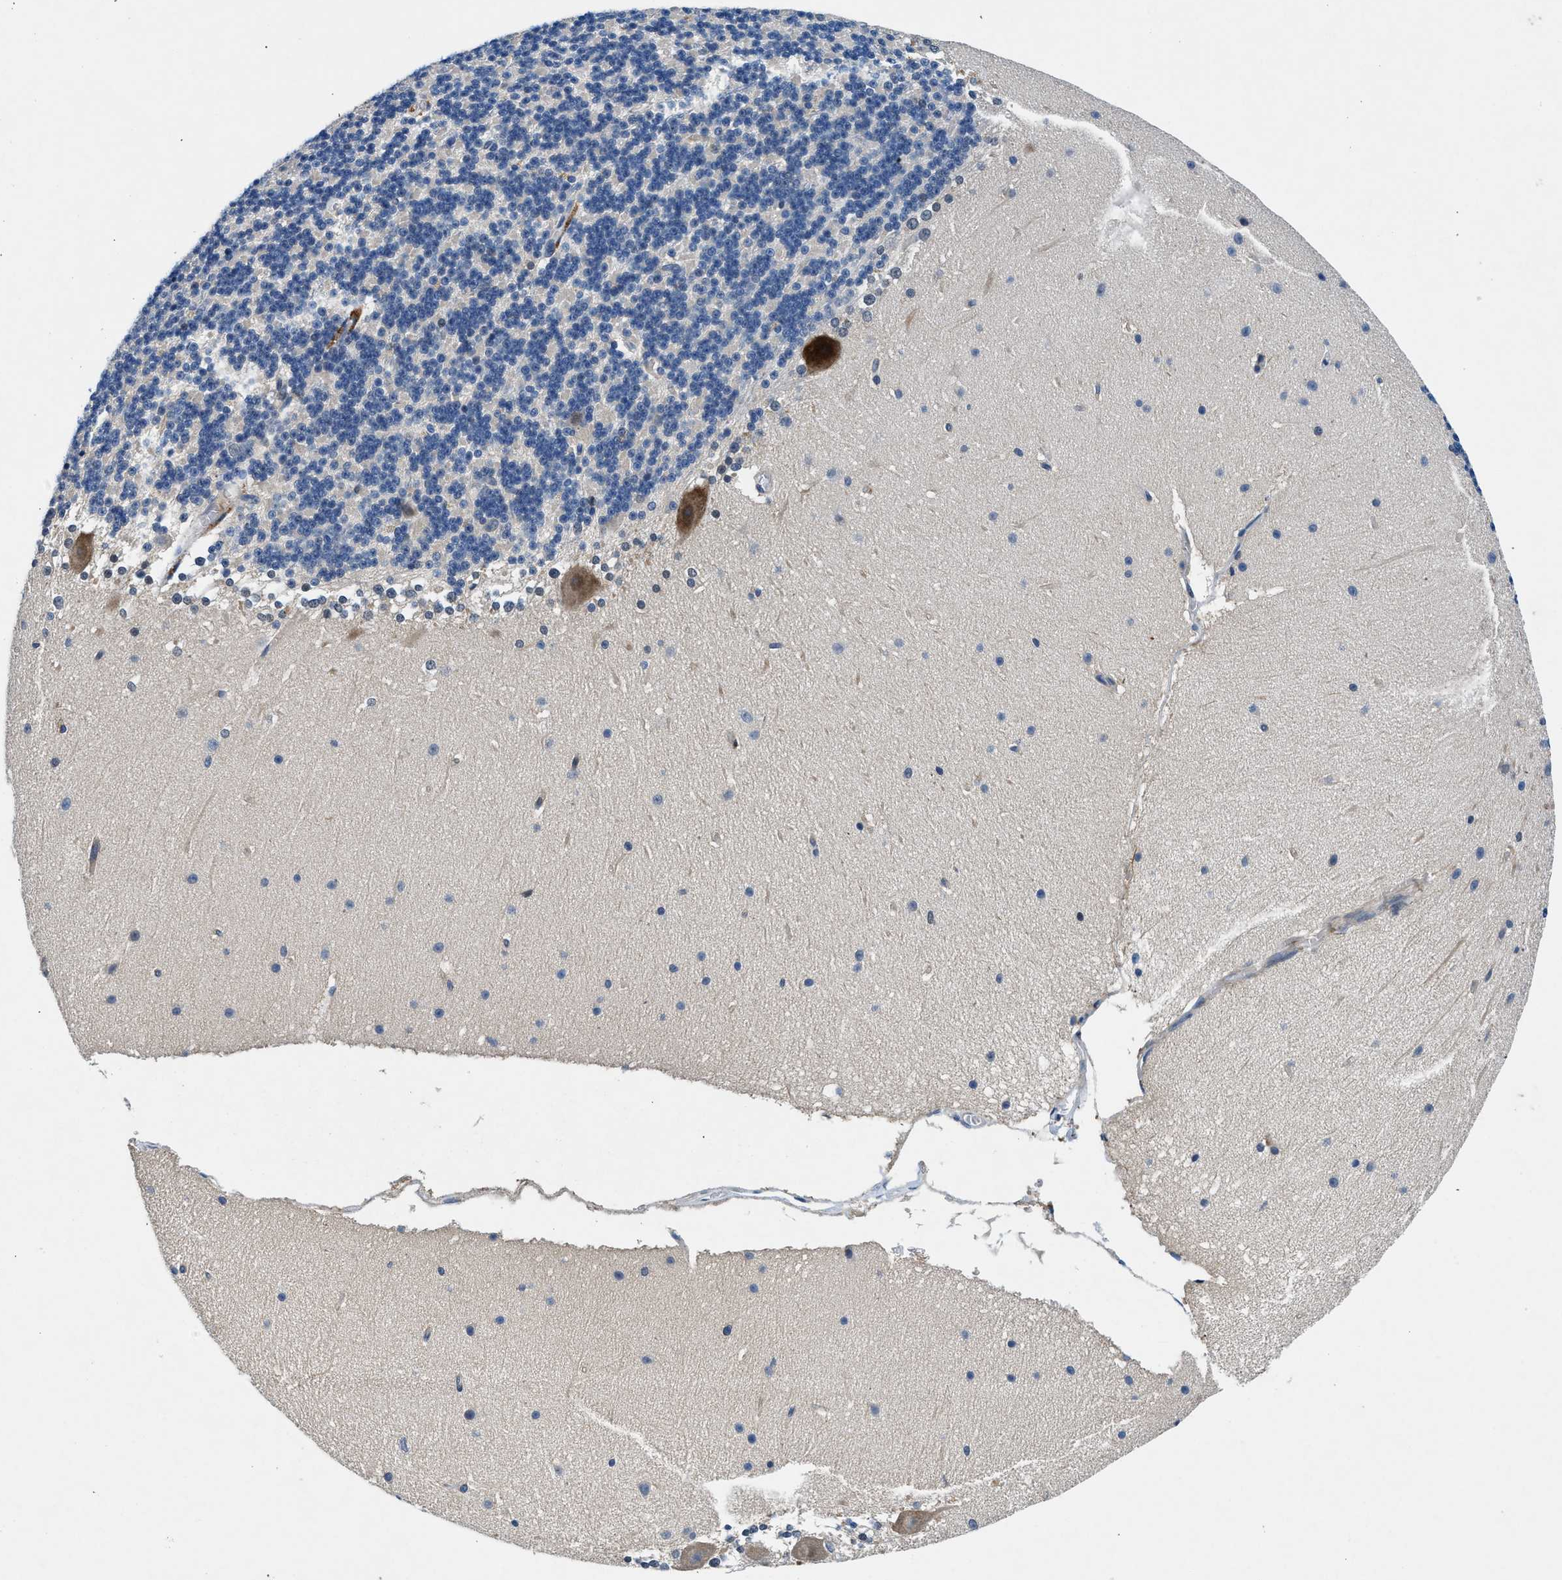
{"staining": {"intensity": "negative", "quantity": "none", "location": "none"}, "tissue": "cerebellum", "cell_type": "Cells in granular layer", "image_type": "normal", "snomed": [{"axis": "morphology", "description": "Normal tissue, NOS"}, {"axis": "topography", "description": "Cerebellum"}], "caption": "This photomicrograph is of unremarkable cerebellum stained with IHC to label a protein in brown with the nuclei are counter-stained blue. There is no positivity in cells in granular layer. (Stains: DAB (3,3'-diaminobenzidine) immunohistochemistry (IHC) with hematoxylin counter stain, Microscopy: brightfield microscopy at high magnification).", "gene": "COPS2", "patient": {"sex": "female", "age": 19}}